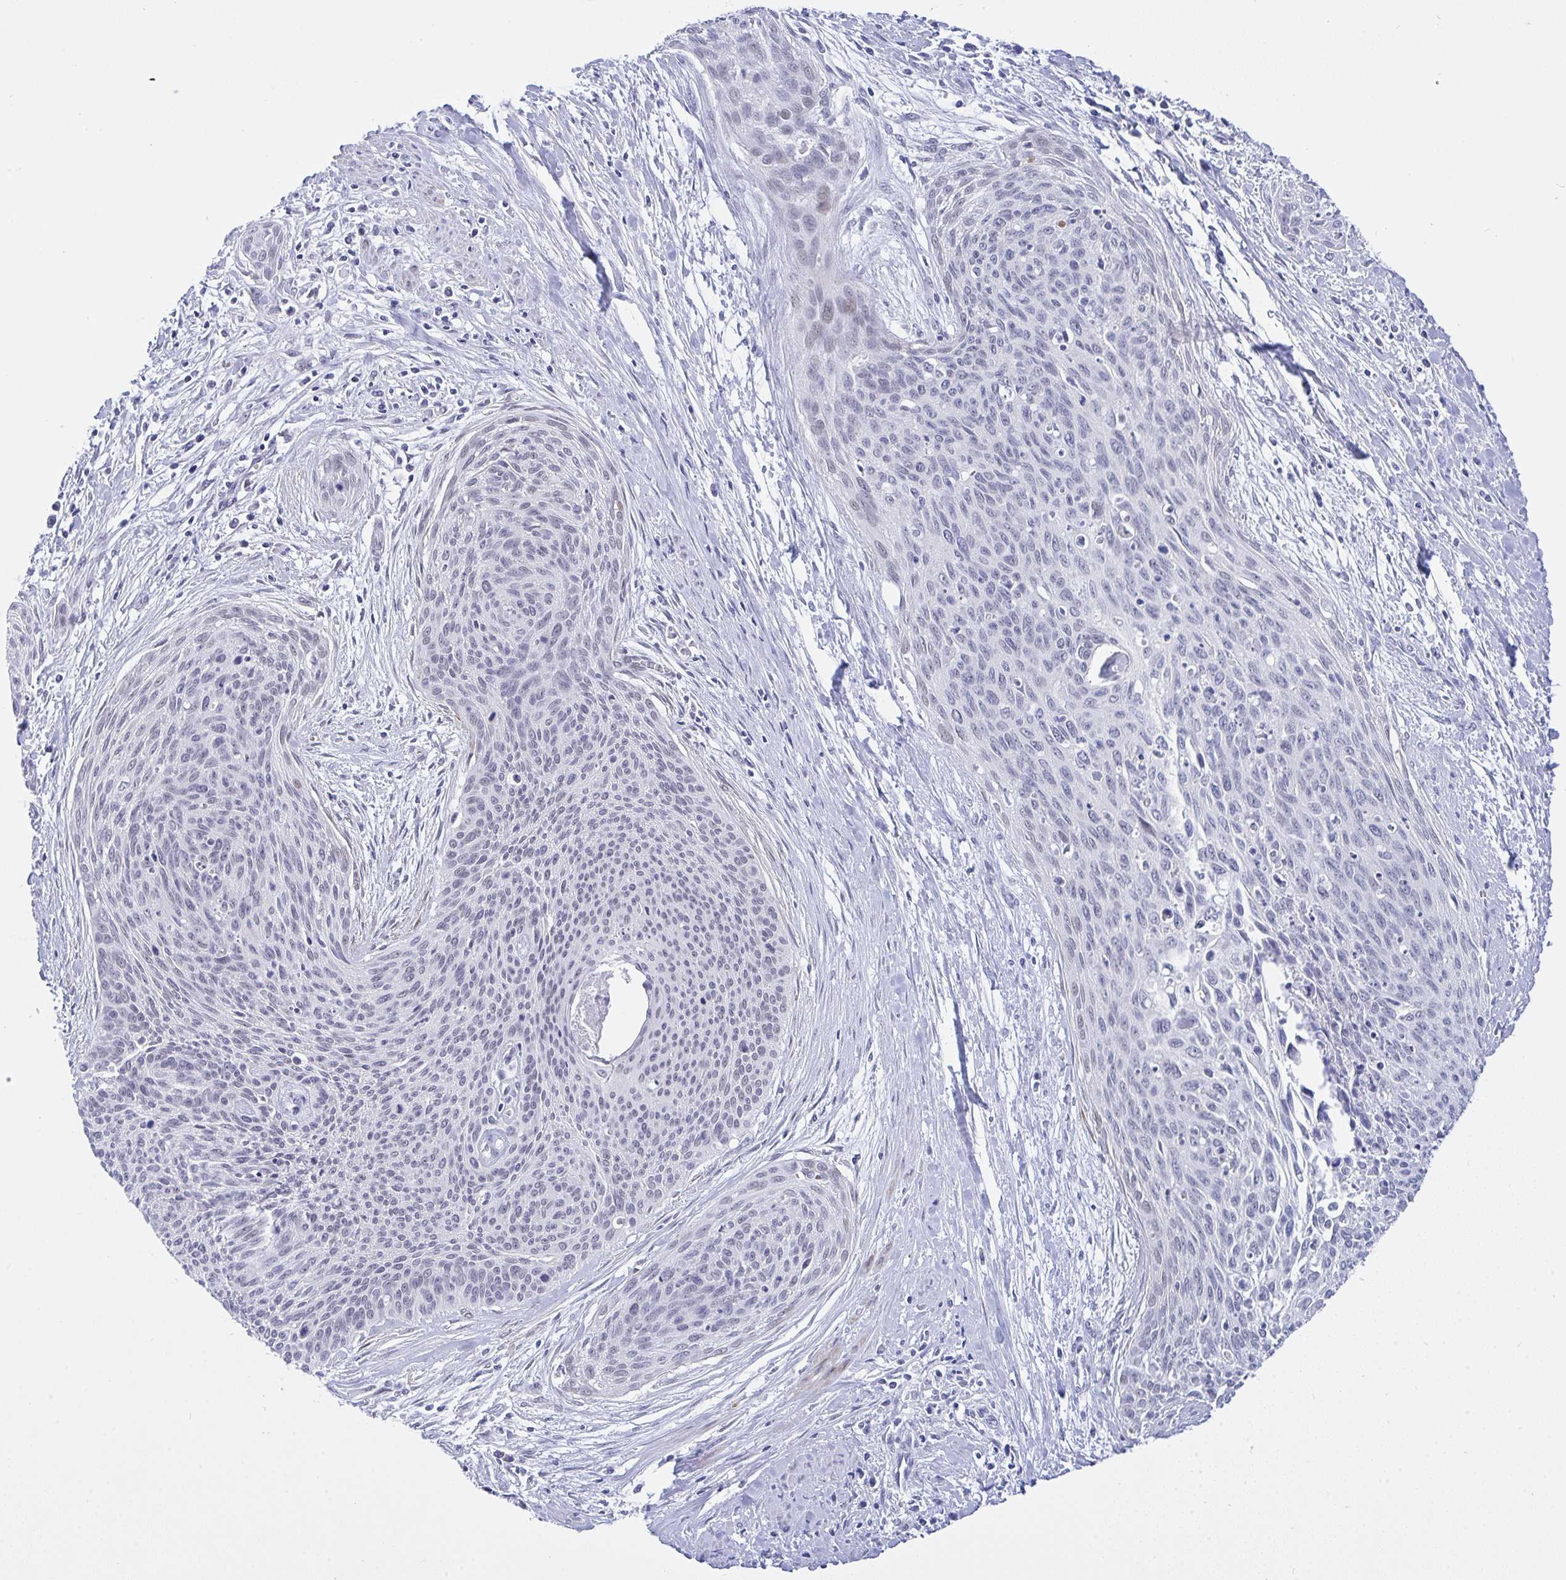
{"staining": {"intensity": "negative", "quantity": "none", "location": "none"}, "tissue": "cervical cancer", "cell_type": "Tumor cells", "image_type": "cancer", "snomed": [{"axis": "morphology", "description": "Squamous cell carcinoma, NOS"}, {"axis": "topography", "description": "Cervix"}], "caption": "A micrograph of cervical squamous cell carcinoma stained for a protein exhibits no brown staining in tumor cells. (Stains: DAB IHC with hematoxylin counter stain, Microscopy: brightfield microscopy at high magnification).", "gene": "FBXL22", "patient": {"sex": "female", "age": 55}}